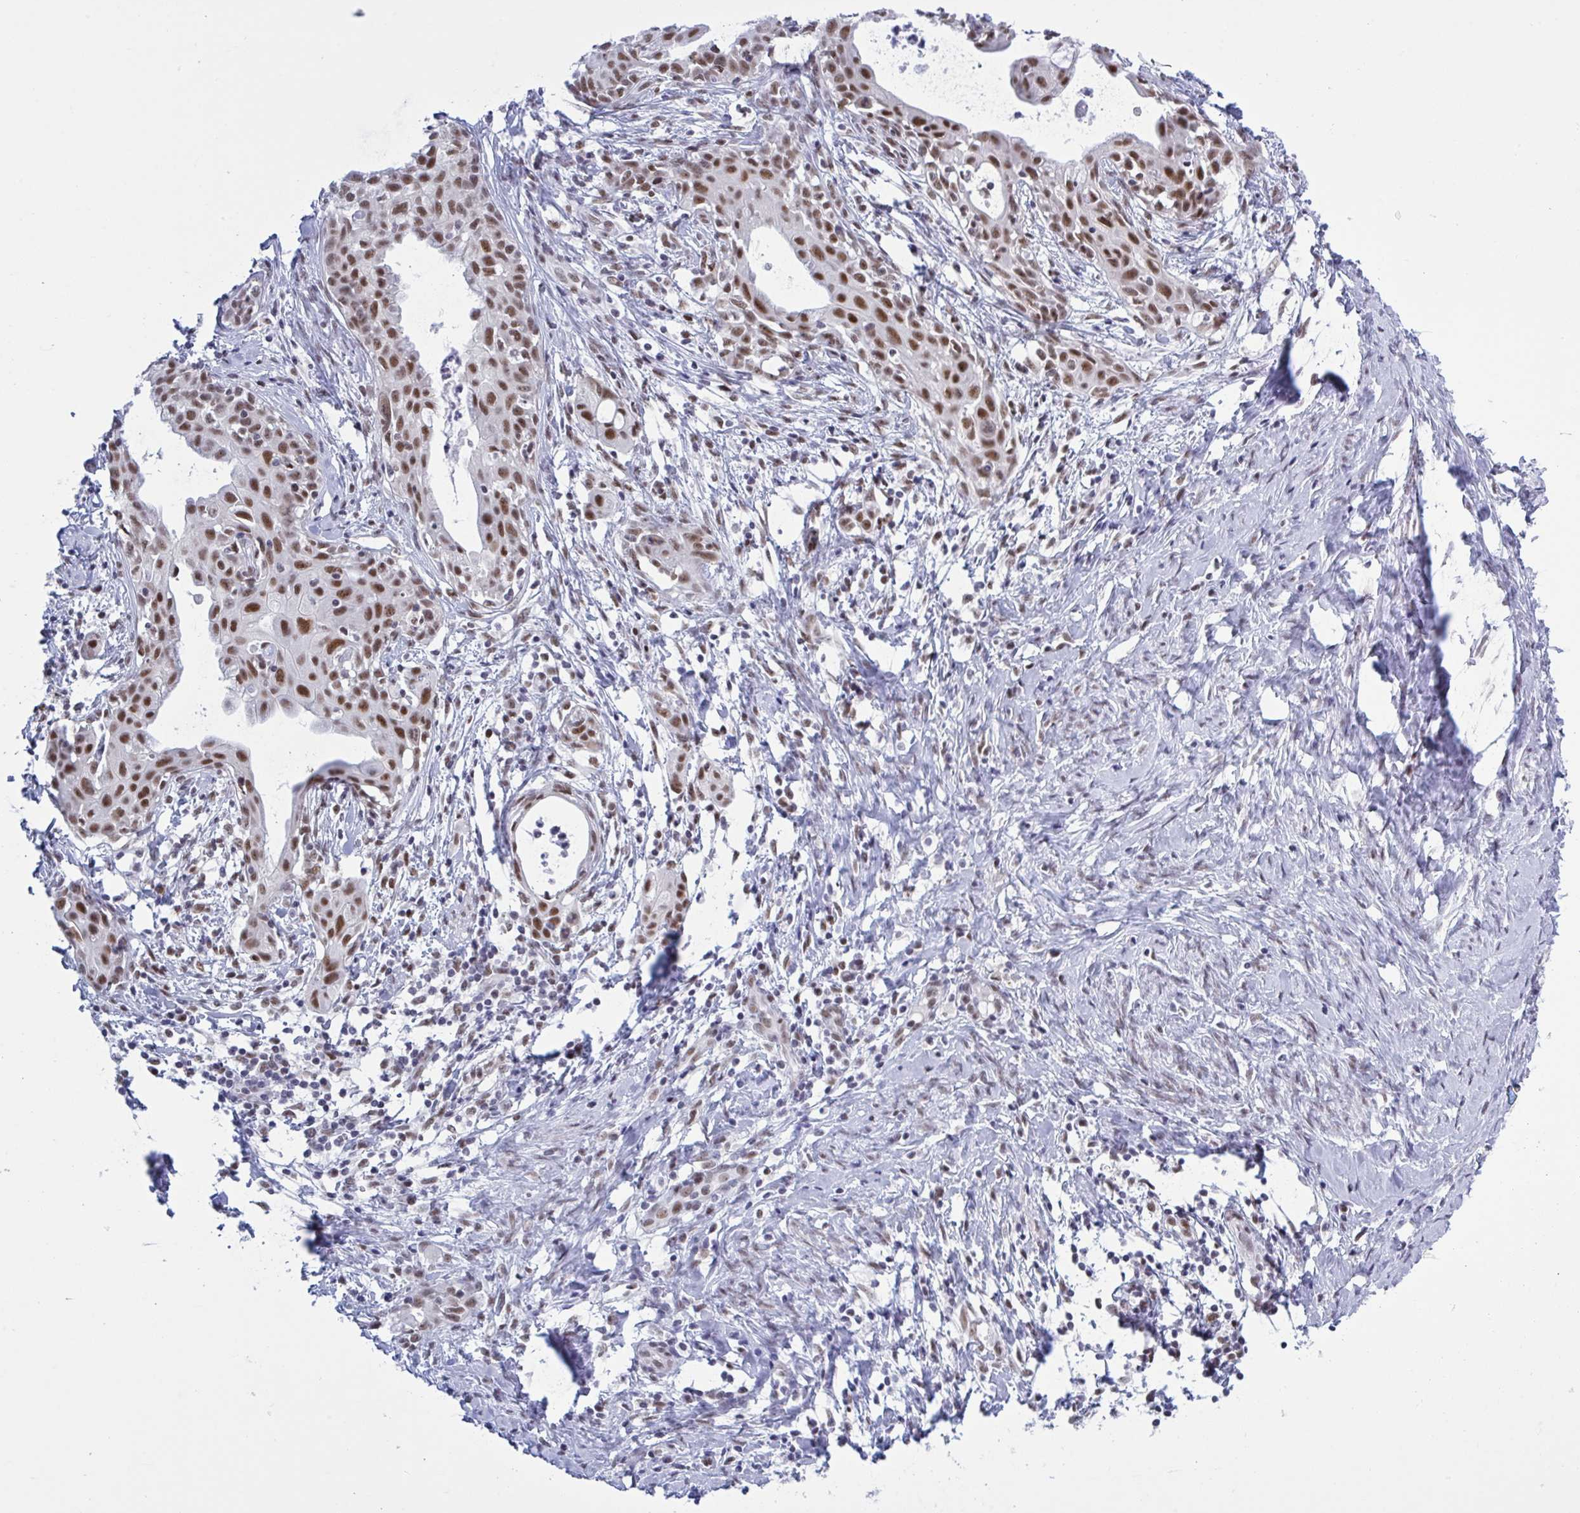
{"staining": {"intensity": "strong", "quantity": ">75%", "location": "nuclear"}, "tissue": "cervical cancer", "cell_type": "Tumor cells", "image_type": "cancer", "snomed": [{"axis": "morphology", "description": "Squamous cell carcinoma, NOS"}, {"axis": "topography", "description": "Cervix"}], "caption": "Protein expression by immunohistochemistry (IHC) reveals strong nuclear positivity in about >75% of tumor cells in cervical cancer (squamous cell carcinoma).", "gene": "PPP1R10", "patient": {"sex": "female", "age": 52}}